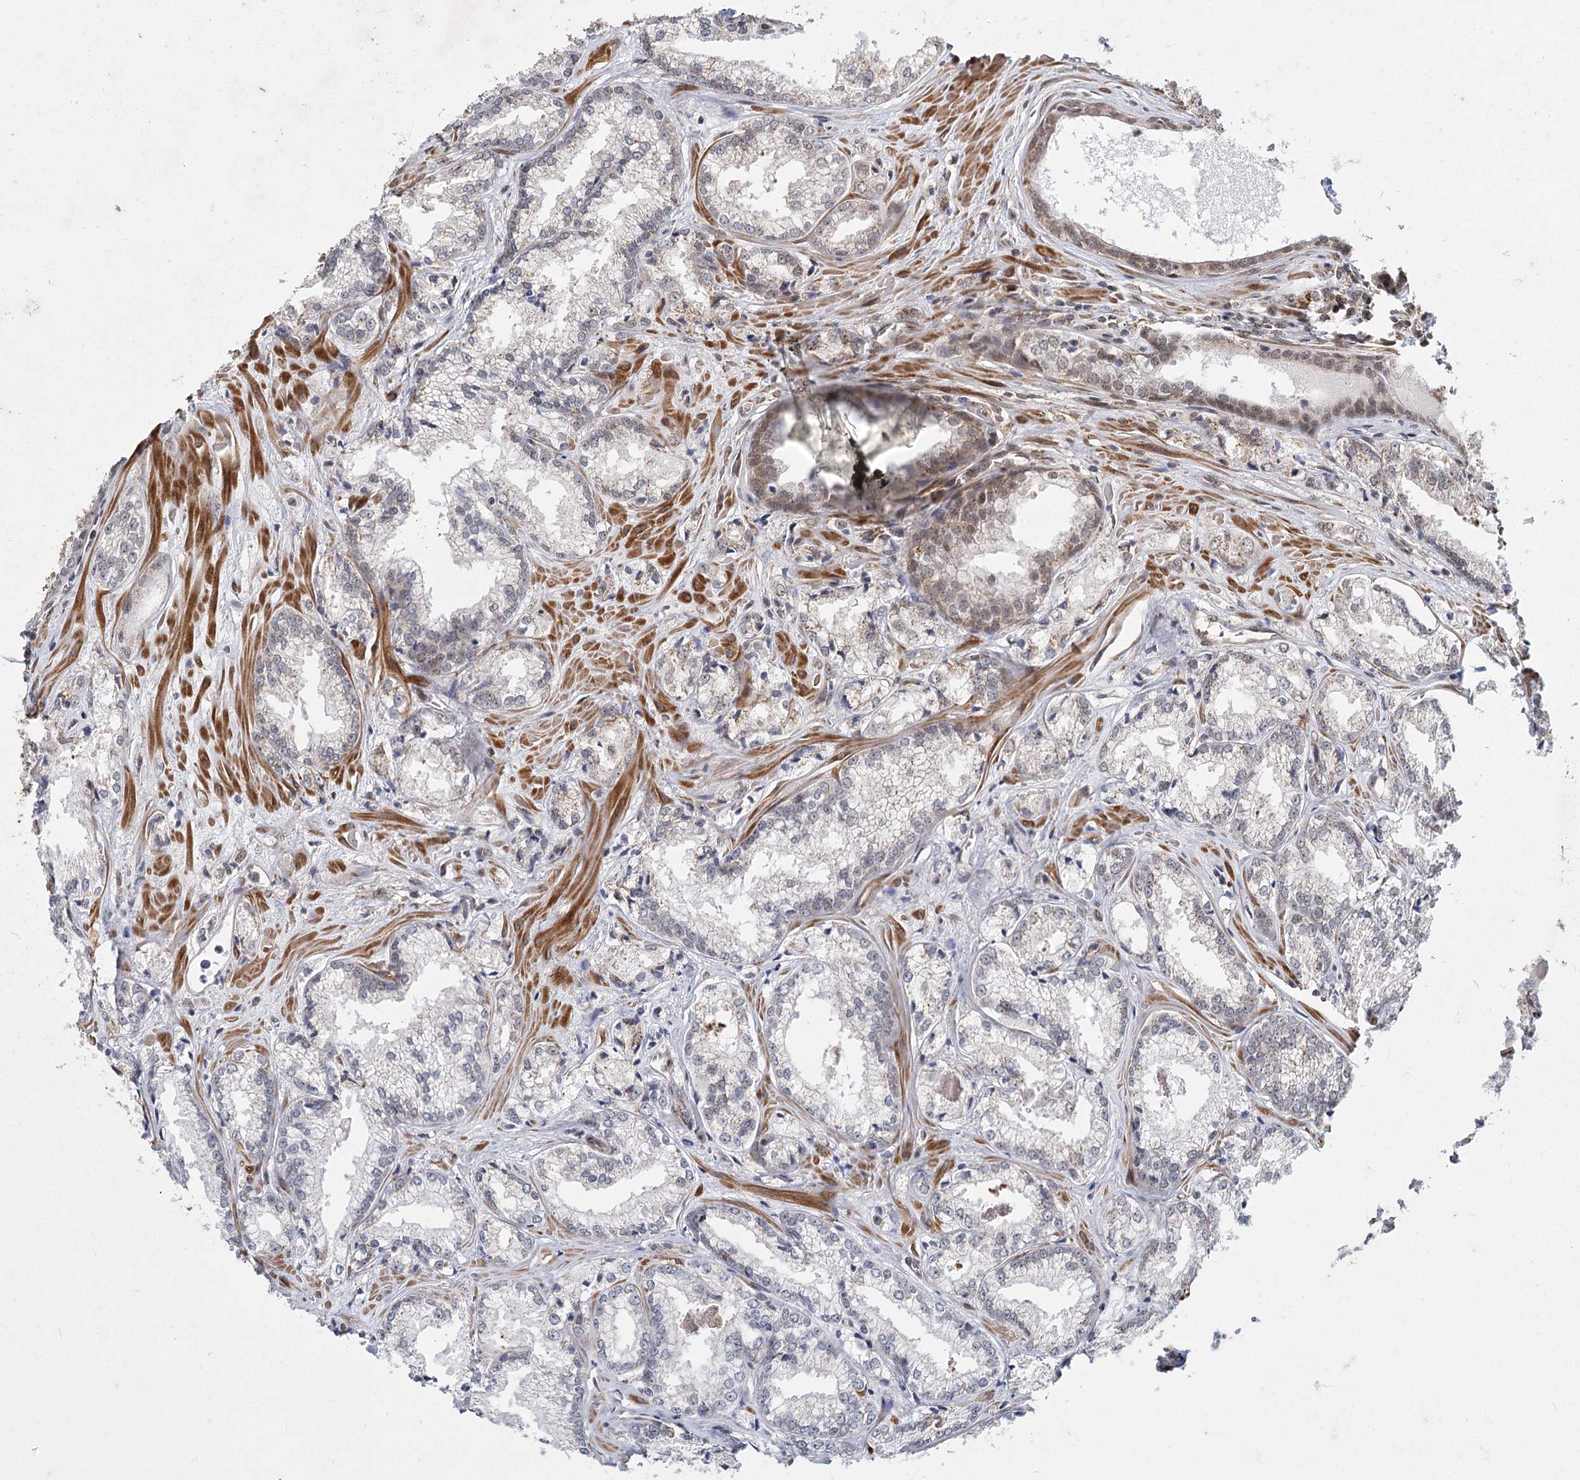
{"staining": {"intensity": "negative", "quantity": "none", "location": "none"}, "tissue": "prostate cancer", "cell_type": "Tumor cells", "image_type": "cancer", "snomed": [{"axis": "morphology", "description": "Adenocarcinoma, Low grade"}, {"axis": "topography", "description": "Prostate"}], "caption": "This is a micrograph of immunohistochemistry (IHC) staining of prostate cancer, which shows no positivity in tumor cells. The staining was performed using DAB (3,3'-diaminobenzidine) to visualize the protein expression in brown, while the nuclei were stained in blue with hematoxylin (Magnification: 20x).", "gene": "ZCCHC24", "patient": {"sex": "male", "age": 47}}